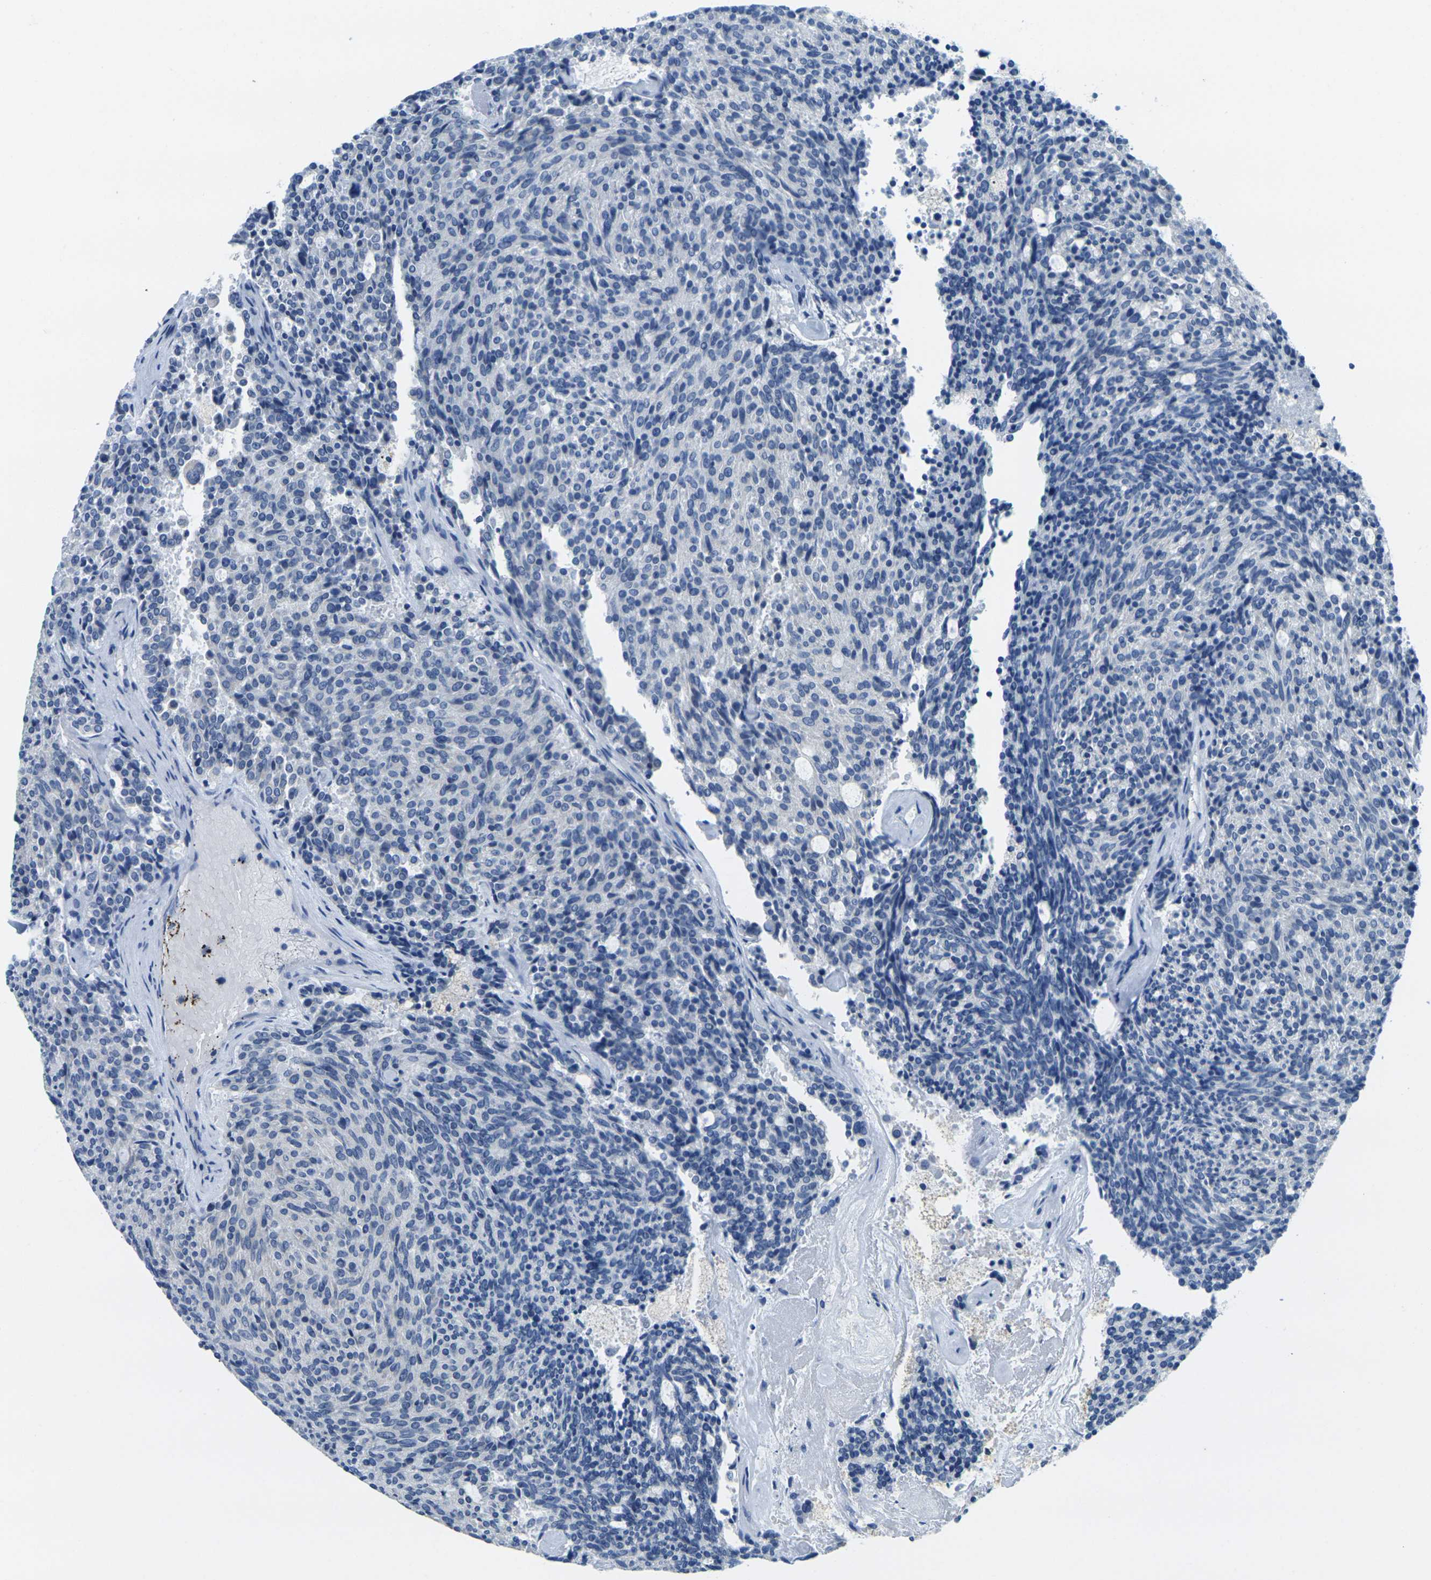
{"staining": {"intensity": "negative", "quantity": "none", "location": "none"}, "tissue": "carcinoid", "cell_type": "Tumor cells", "image_type": "cancer", "snomed": [{"axis": "morphology", "description": "Carcinoid, malignant, NOS"}, {"axis": "topography", "description": "Pancreas"}], "caption": "Tumor cells are negative for brown protein staining in malignant carcinoid.", "gene": "FAM3D", "patient": {"sex": "female", "age": 54}}